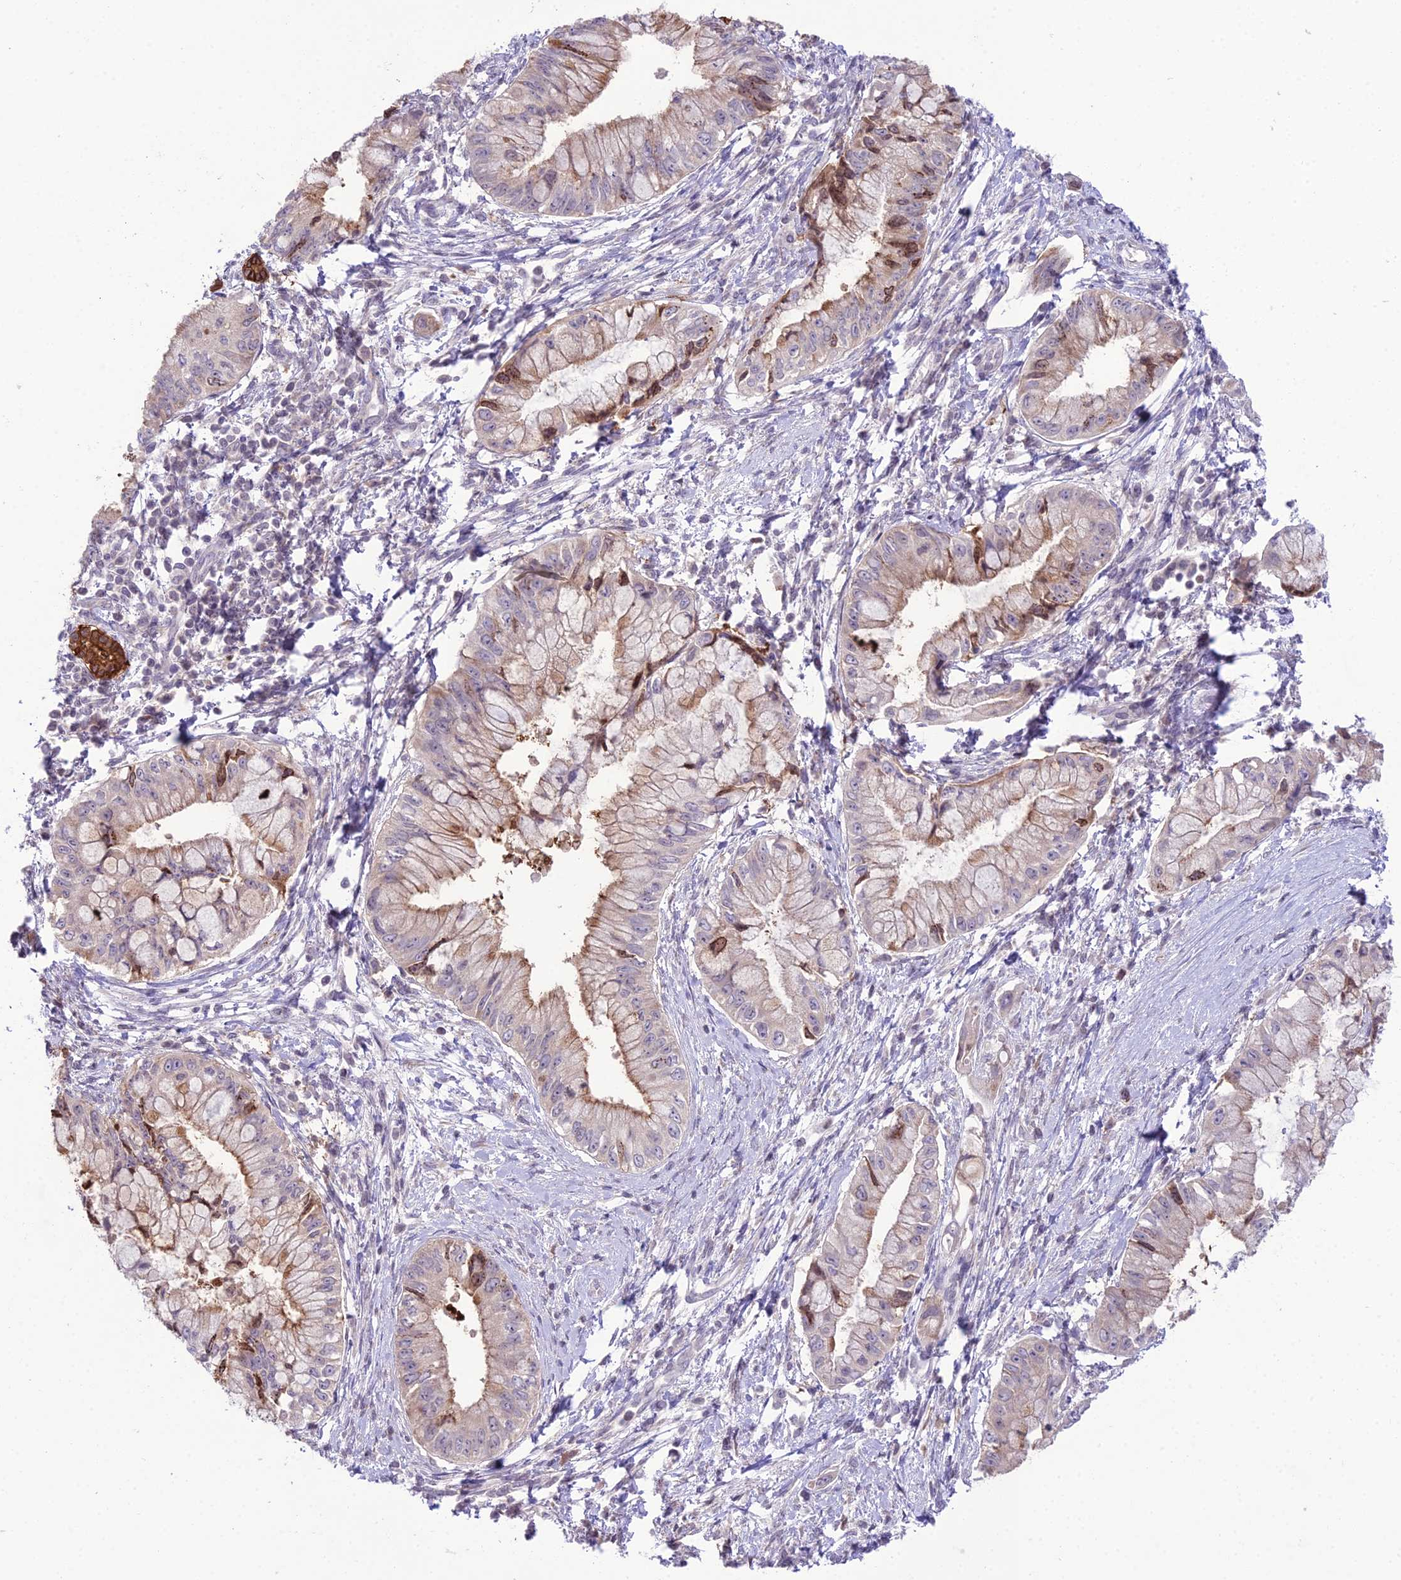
{"staining": {"intensity": "moderate", "quantity": "<25%", "location": "cytoplasmic/membranous,nuclear"}, "tissue": "pancreatic cancer", "cell_type": "Tumor cells", "image_type": "cancer", "snomed": [{"axis": "morphology", "description": "Adenocarcinoma, NOS"}, {"axis": "topography", "description": "Pancreas"}], "caption": "Immunohistochemistry image of neoplastic tissue: human pancreatic cancer stained using immunohistochemistry (IHC) shows low levels of moderate protein expression localized specifically in the cytoplasmic/membranous and nuclear of tumor cells, appearing as a cytoplasmic/membranous and nuclear brown color.", "gene": "RPS26", "patient": {"sex": "male", "age": 48}}